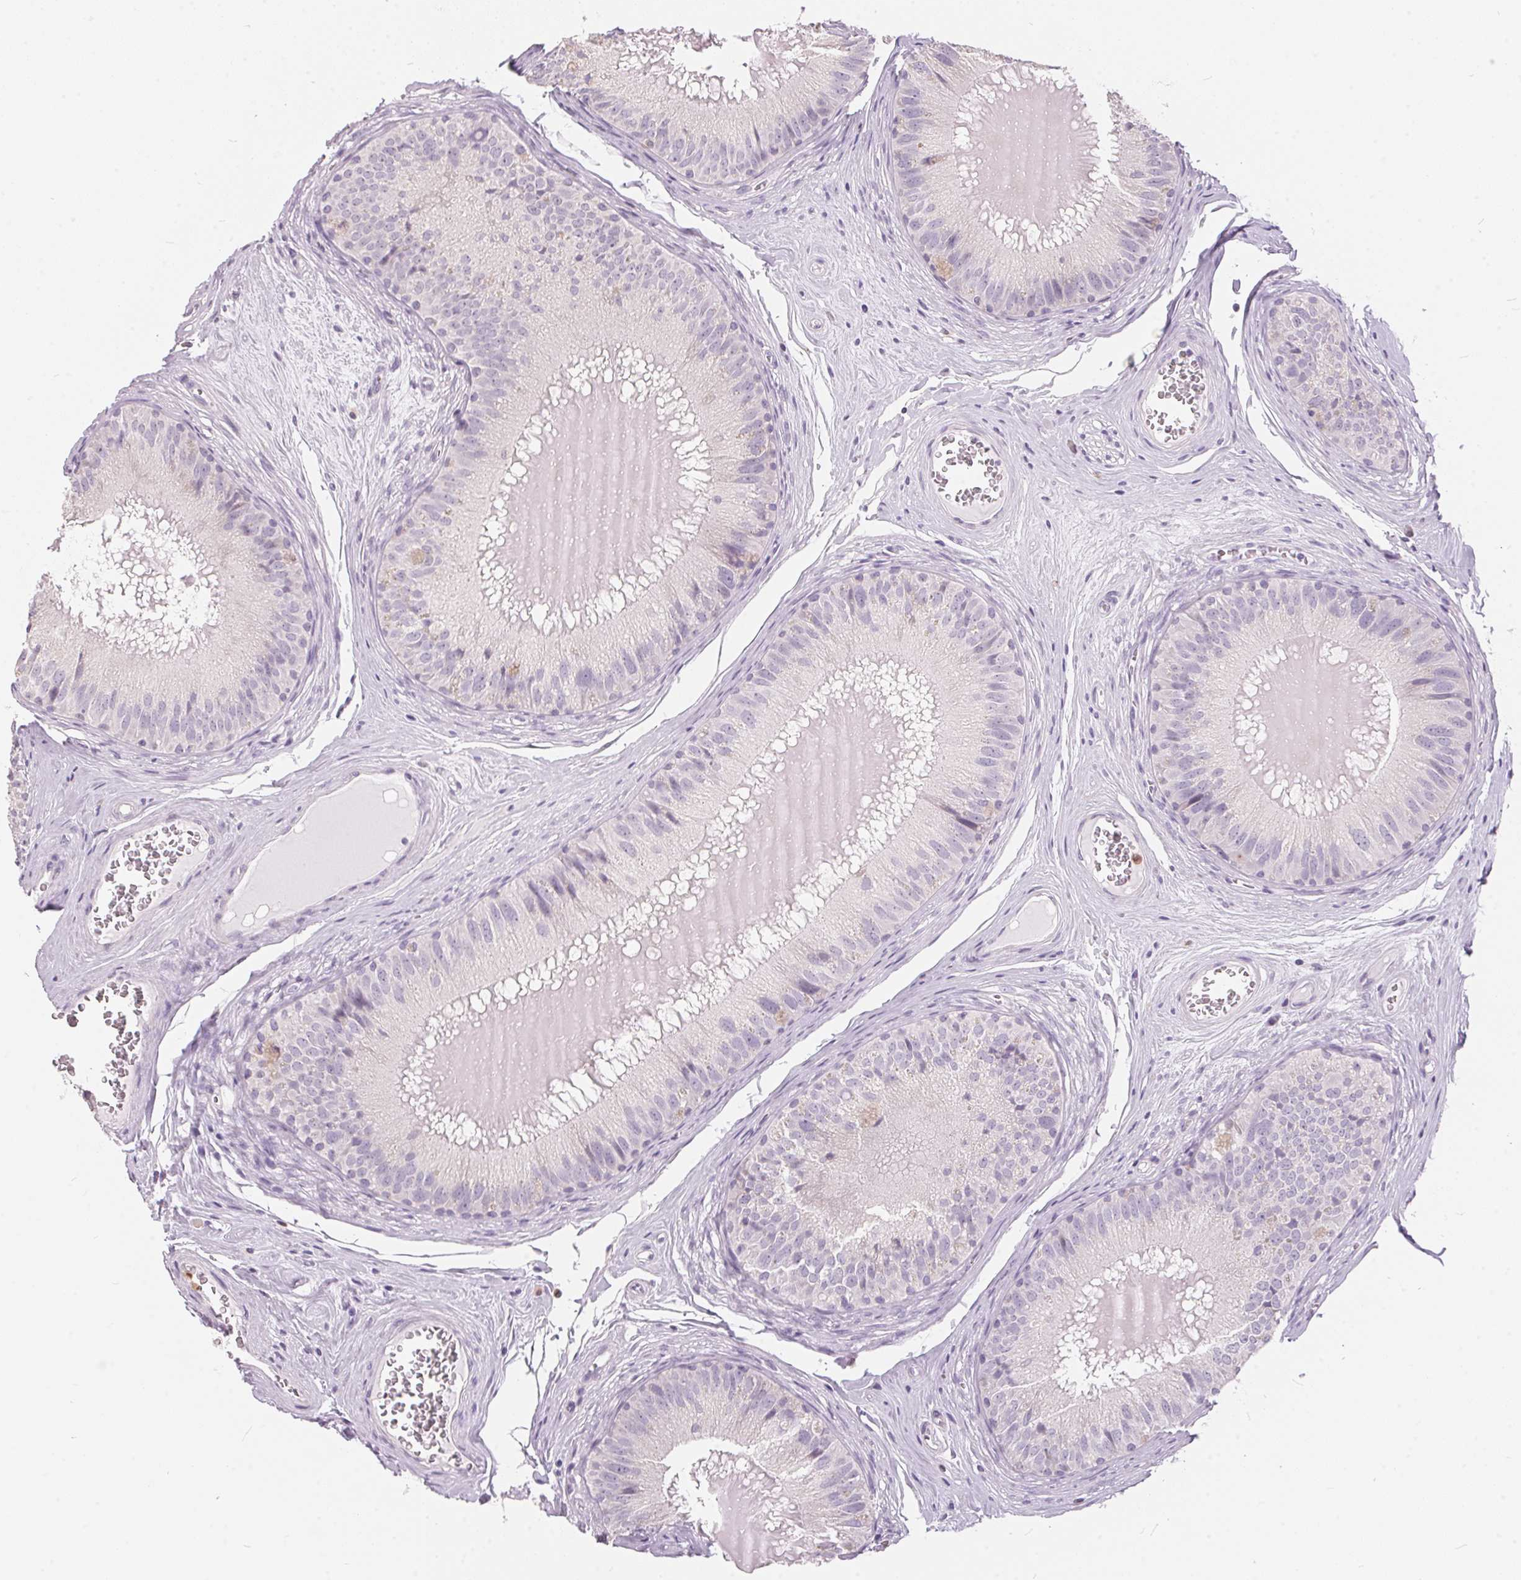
{"staining": {"intensity": "negative", "quantity": "none", "location": "none"}, "tissue": "epididymis", "cell_type": "Glandular cells", "image_type": "normal", "snomed": [{"axis": "morphology", "description": "Normal tissue, NOS"}, {"axis": "topography", "description": "Epididymis, spermatic cord, NOS"}], "caption": "IHC micrograph of unremarkable human epididymis stained for a protein (brown), which reveals no expression in glandular cells.", "gene": "SERPINB1", "patient": {"sex": "male", "age": 39}}